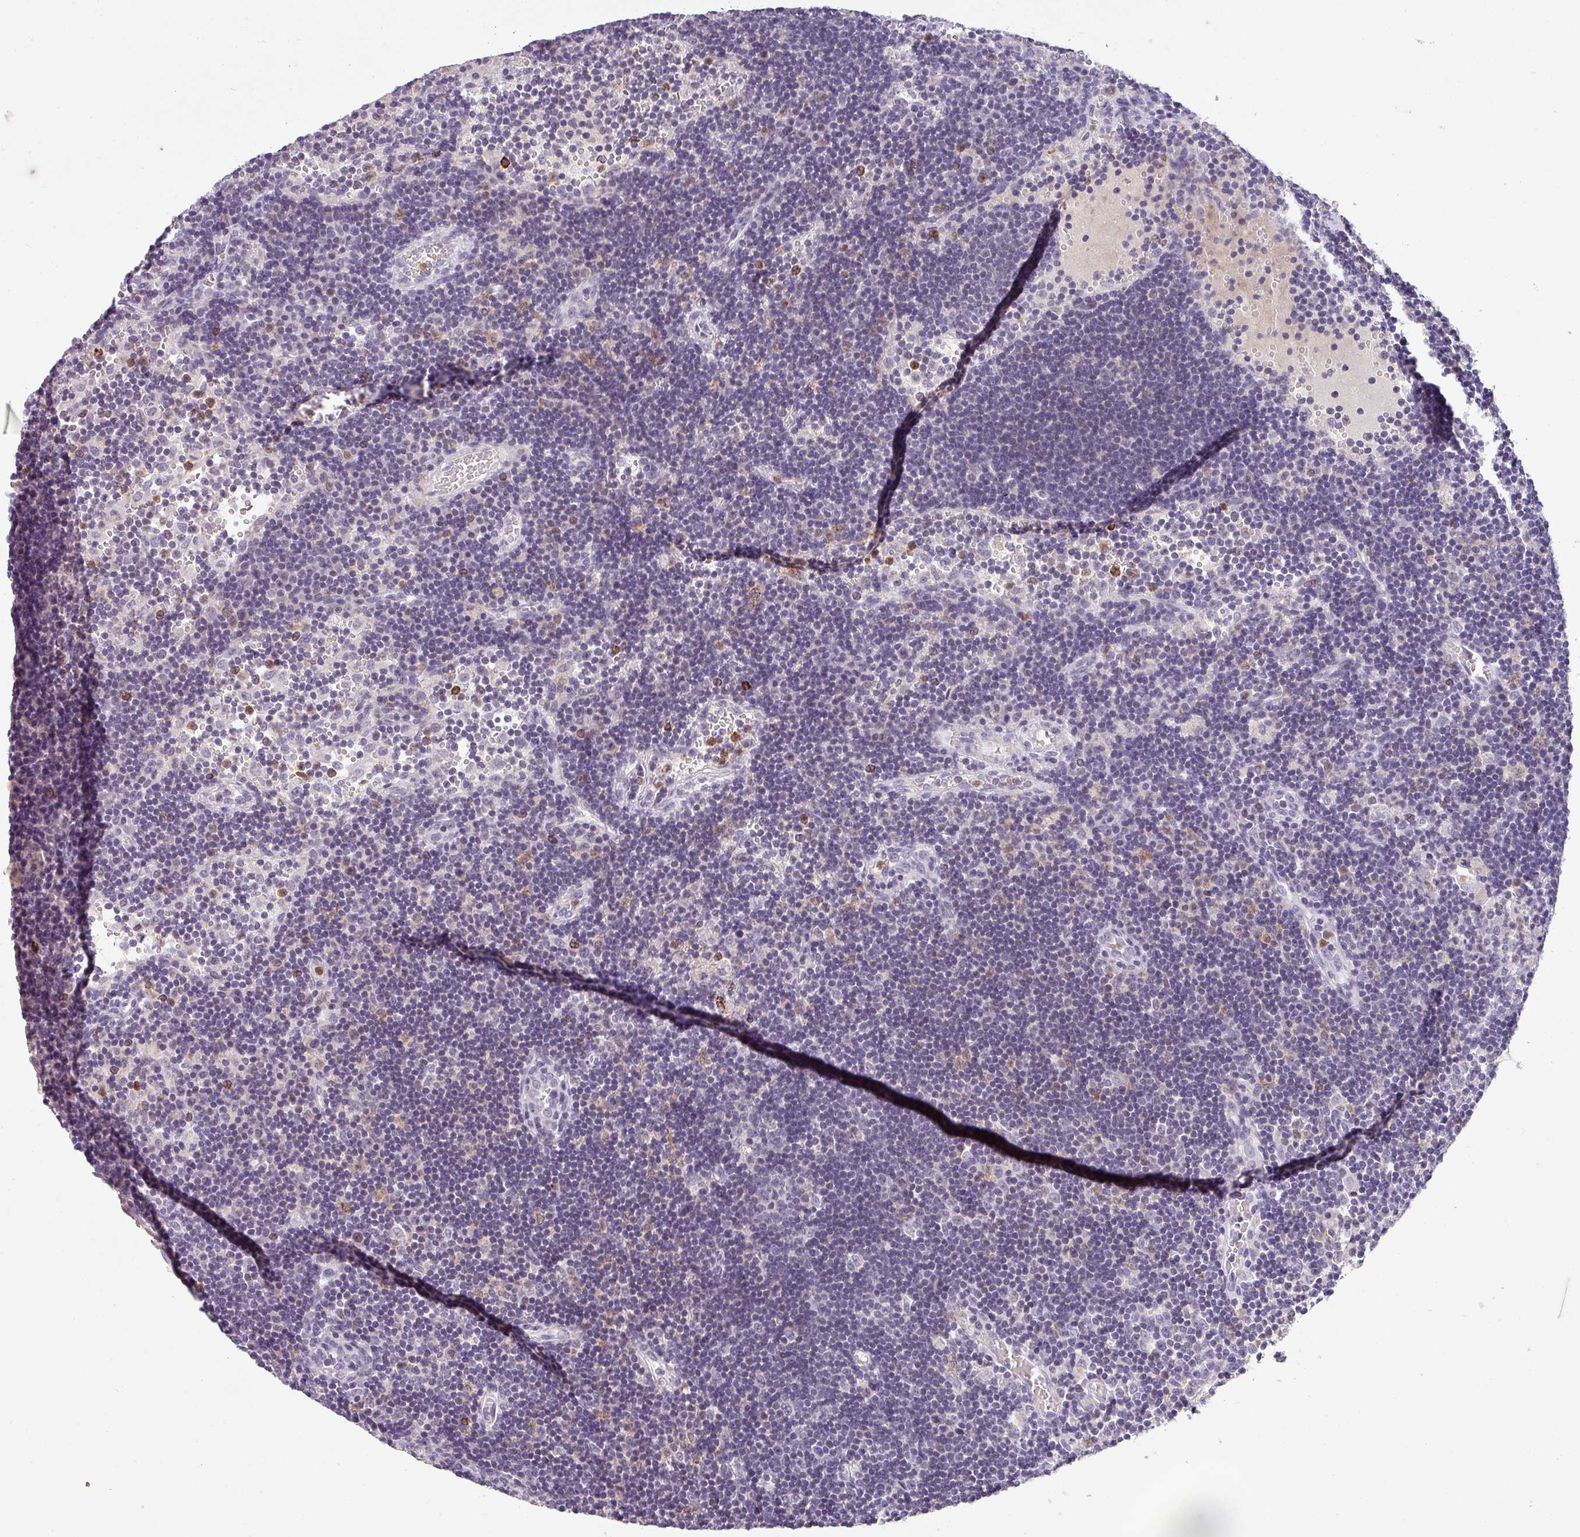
{"staining": {"intensity": "negative", "quantity": "none", "location": "none"}, "tissue": "lymph node", "cell_type": "Germinal center cells", "image_type": "normal", "snomed": [{"axis": "morphology", "description": "Normal tissue, NOS"}, {"axis": "topography", "description": "Lymph node"}], "caption": "Protein analysis of normal lymph node reveals no significant staining in germinal center cells. Brightfield microscopy of immunohistochemistry (IHC) stained with DAB (3,3'-diaminobenzidine) (brown) and hematoxylin (blue), captured at high magnification.", "gene": "BTLA", "patient": {"sex": "male", "age": 62}}